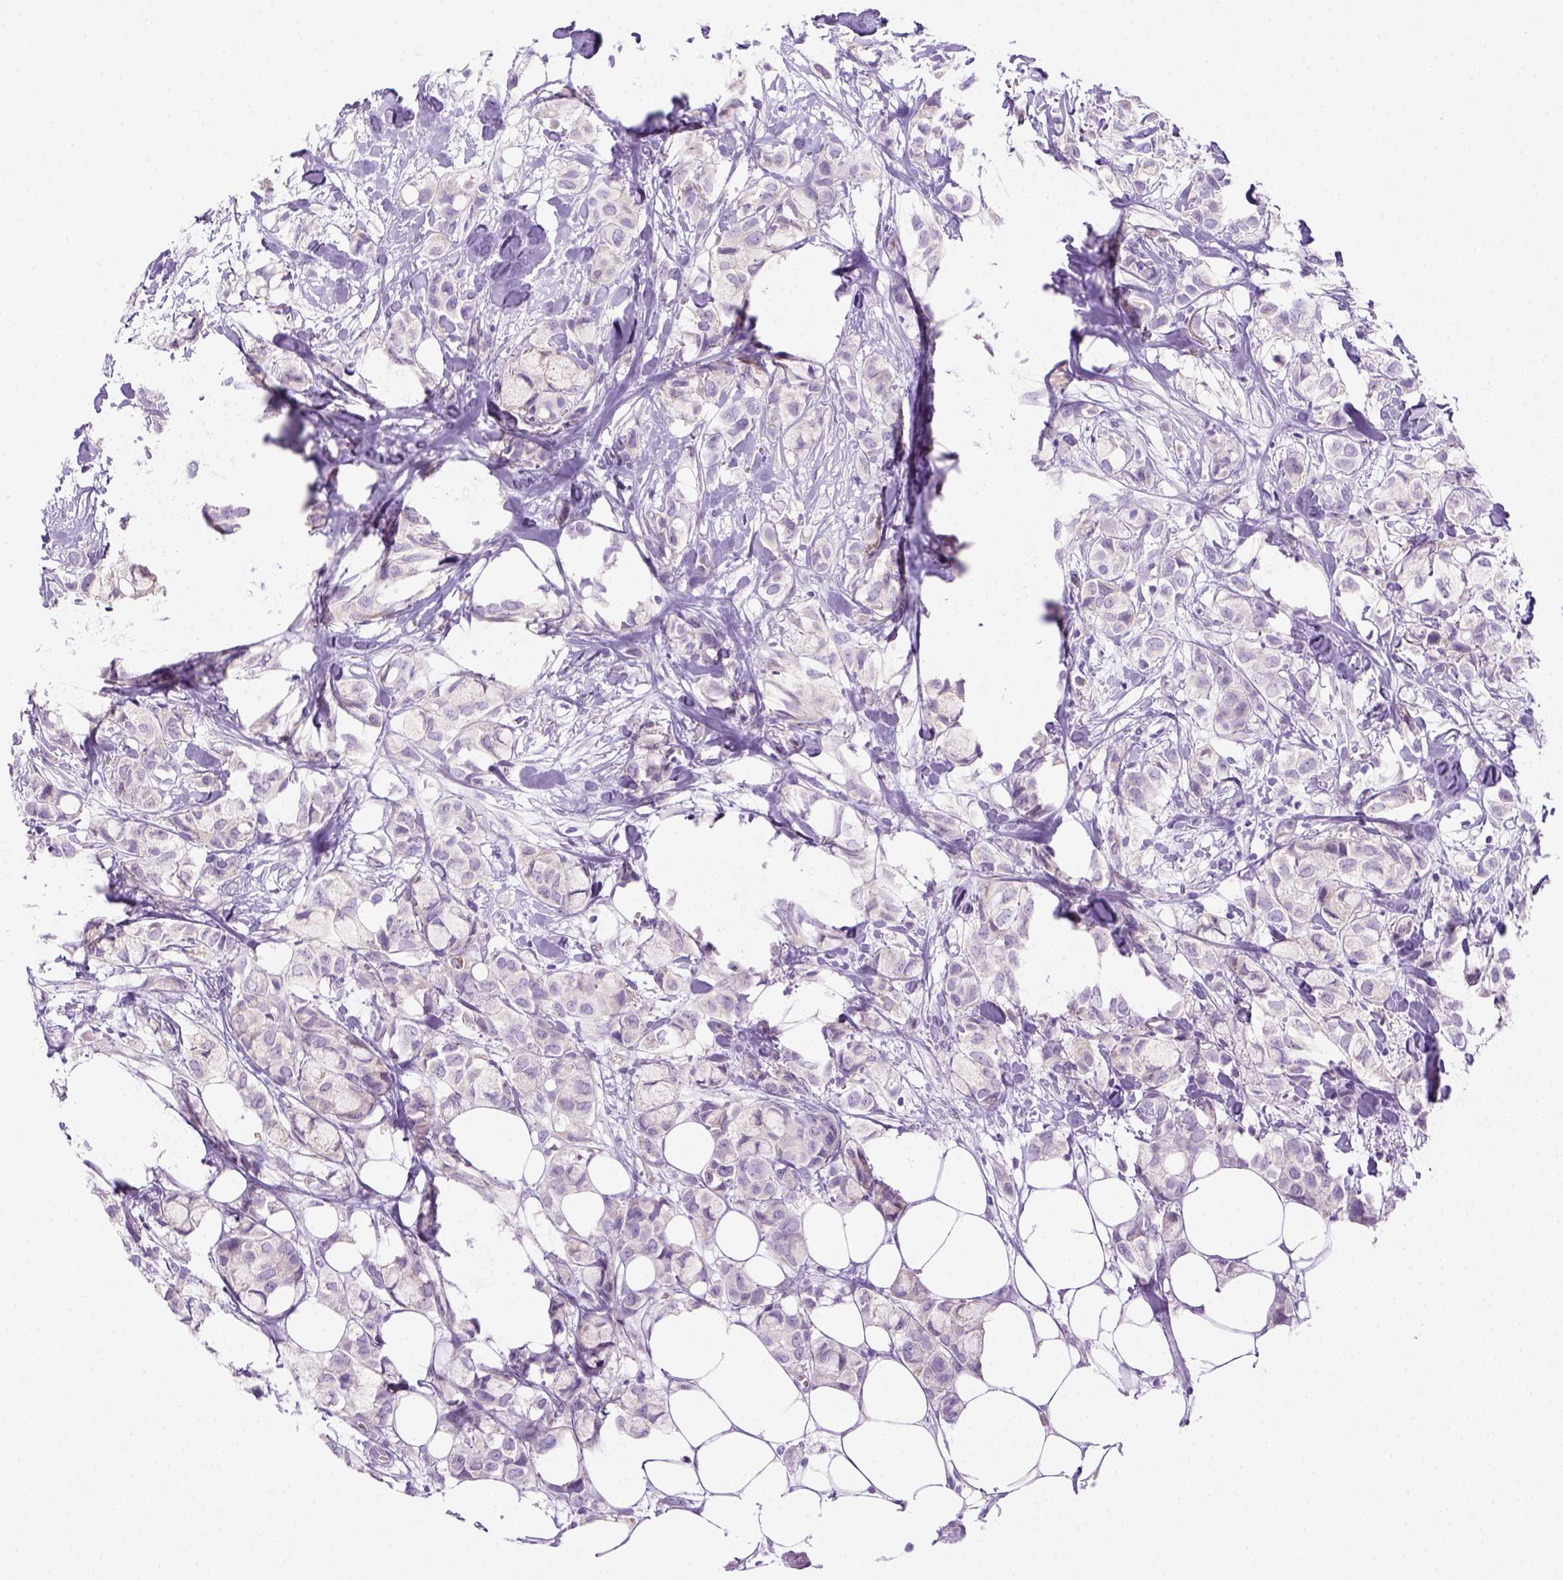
{"staining": {"intensity": "negative", "quantity": "none", "location": "none"}, "tissue": "breast cancer", "cell_type": "Tumor cells", "image_type": "cancer", "snomed": [{"axis": "morphology", "description": "Duct carcinoma"}, {"axis": "topography", "description": "Breast"}], "caption": "Tumor cells show no significant protein positivity in infiltrating ductal carcinoma (breast).", "gene": "DNAH11", "patient": {"sex": "female", "age": 85}}